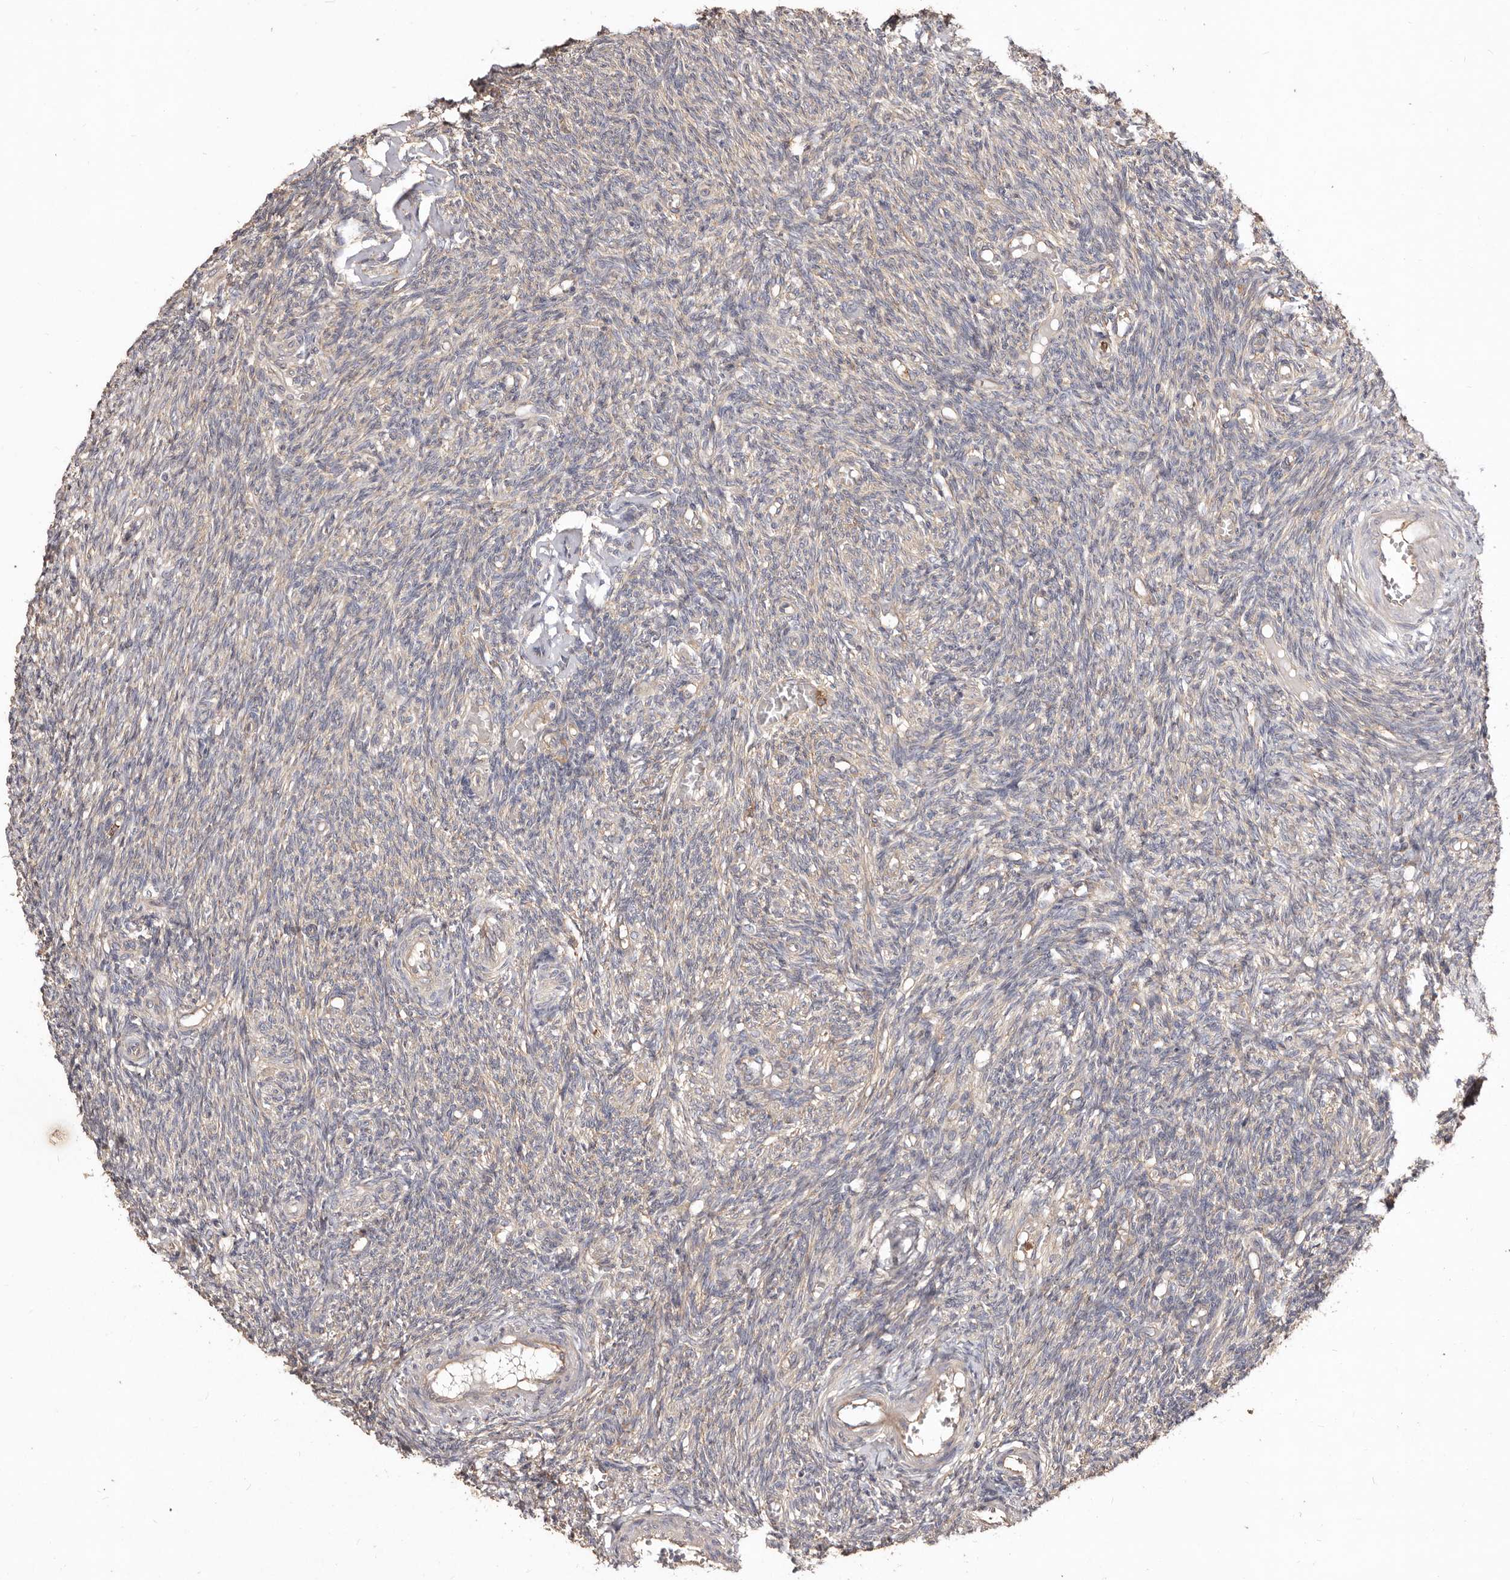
{"staining": {"intensity": "weak", "quantity": ">75%", "location": "cytoplasmic/membranous"}, "tissue": "ovary", "cell_type": "Follicle cells", "image_type": "normal", "snomed": [{"axis": "morphology", "description": "Normal tissue, NOS"}, {"axis": "topography", "description": "Ovary"}], "caption": "Ovary stained with DAB immunohistochemistry (IHC) reveals low levels of weak cytoplasmic/membranous positivity in about >75% of follicle cells.", "gene": "LRRC25", "patient": {"sex": "female", "age": 27}}